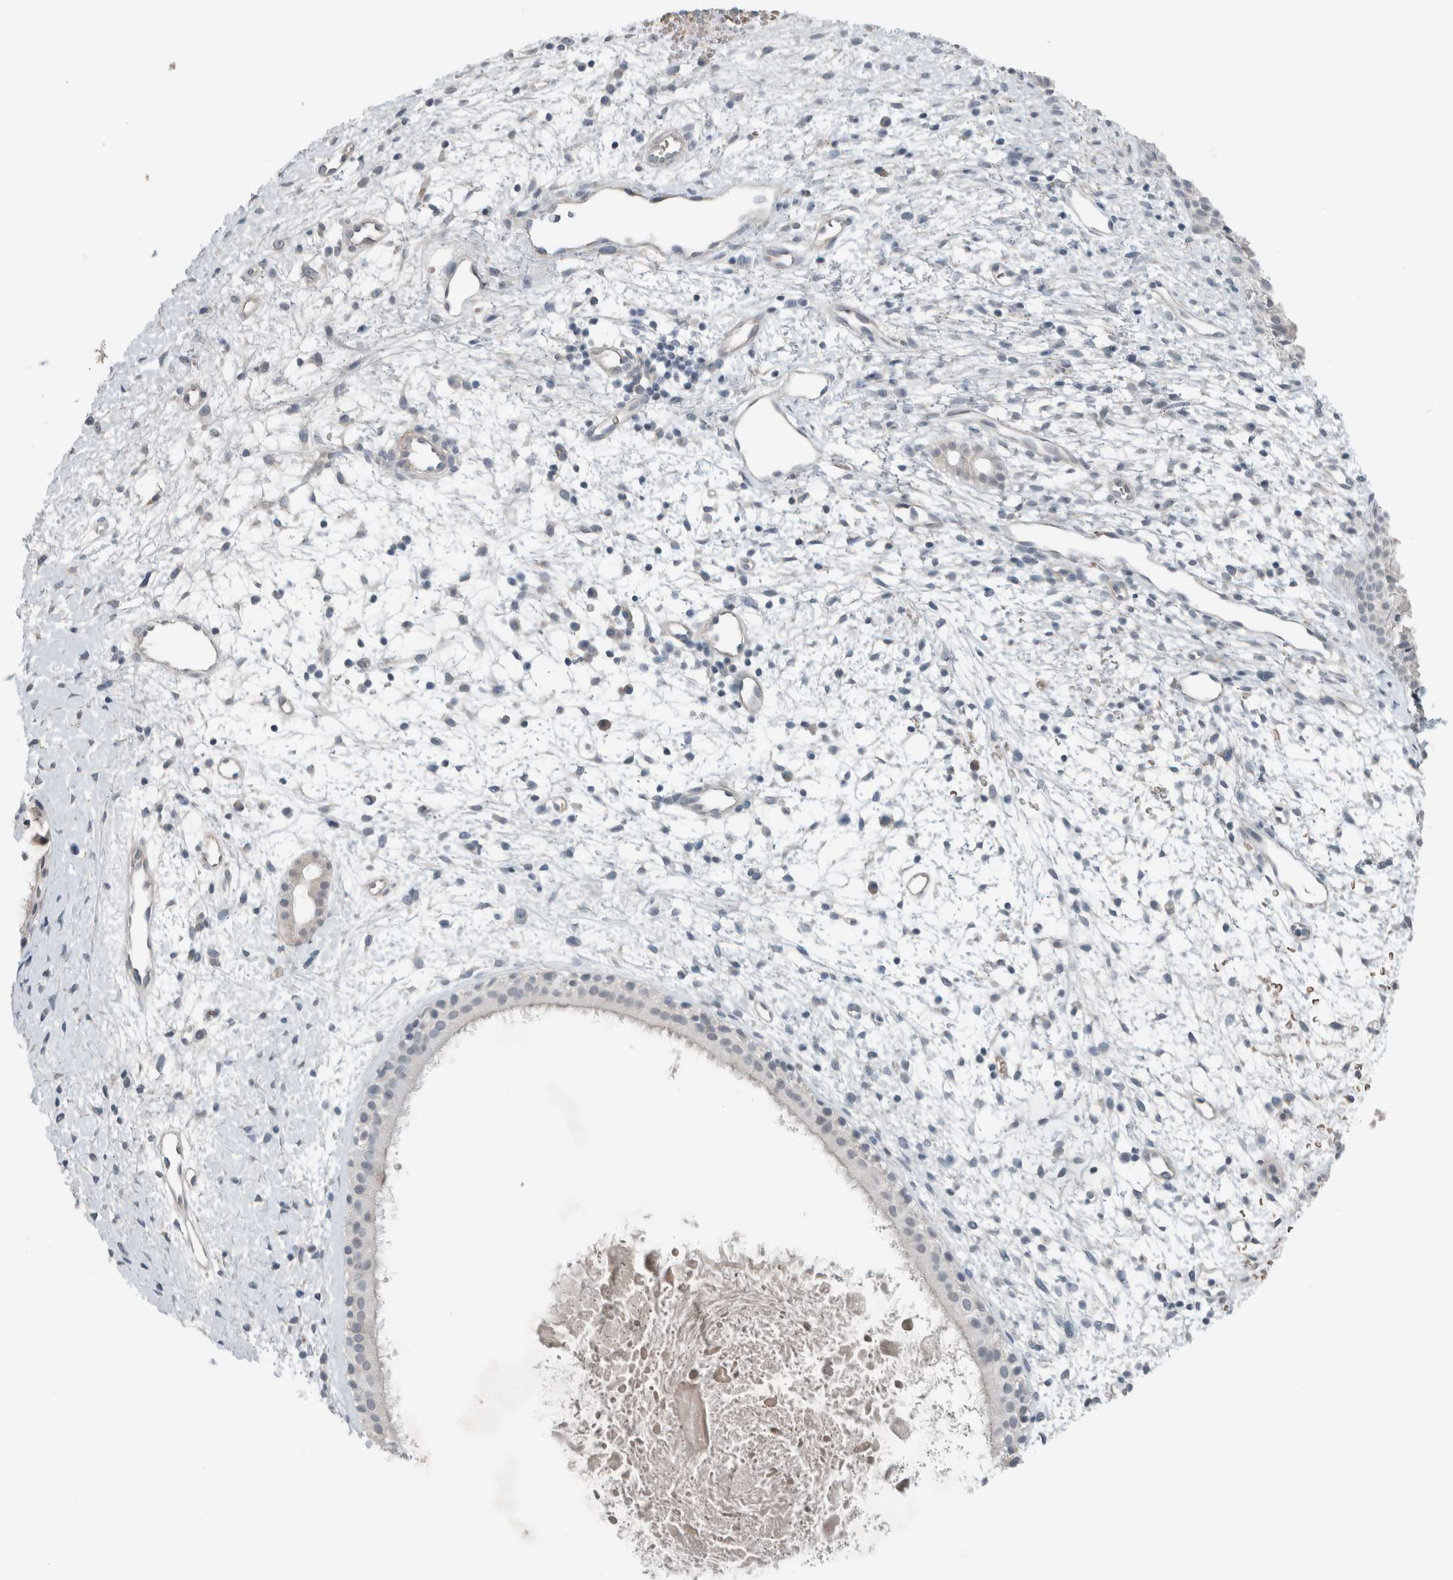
{"staining": {"intensity": "negative", "quantity": "none", "location": "none"}, "tissue": "nasopharynx", "cell_type": "Respiratory epithelial cells", "image_type": "normal", "snomed": [{"axis": "morphology", "description": "Normal tissue, NOS"}, {"axis": "topography", "description": "Nasopharynx"}], "caption": "Nasopharynx stained for a protein using immunohistochemistry (IHC) displays no staining respiratory epithelial cells.", "gene": "JADE2", "patient": {"sex": "male", "age": 22}}